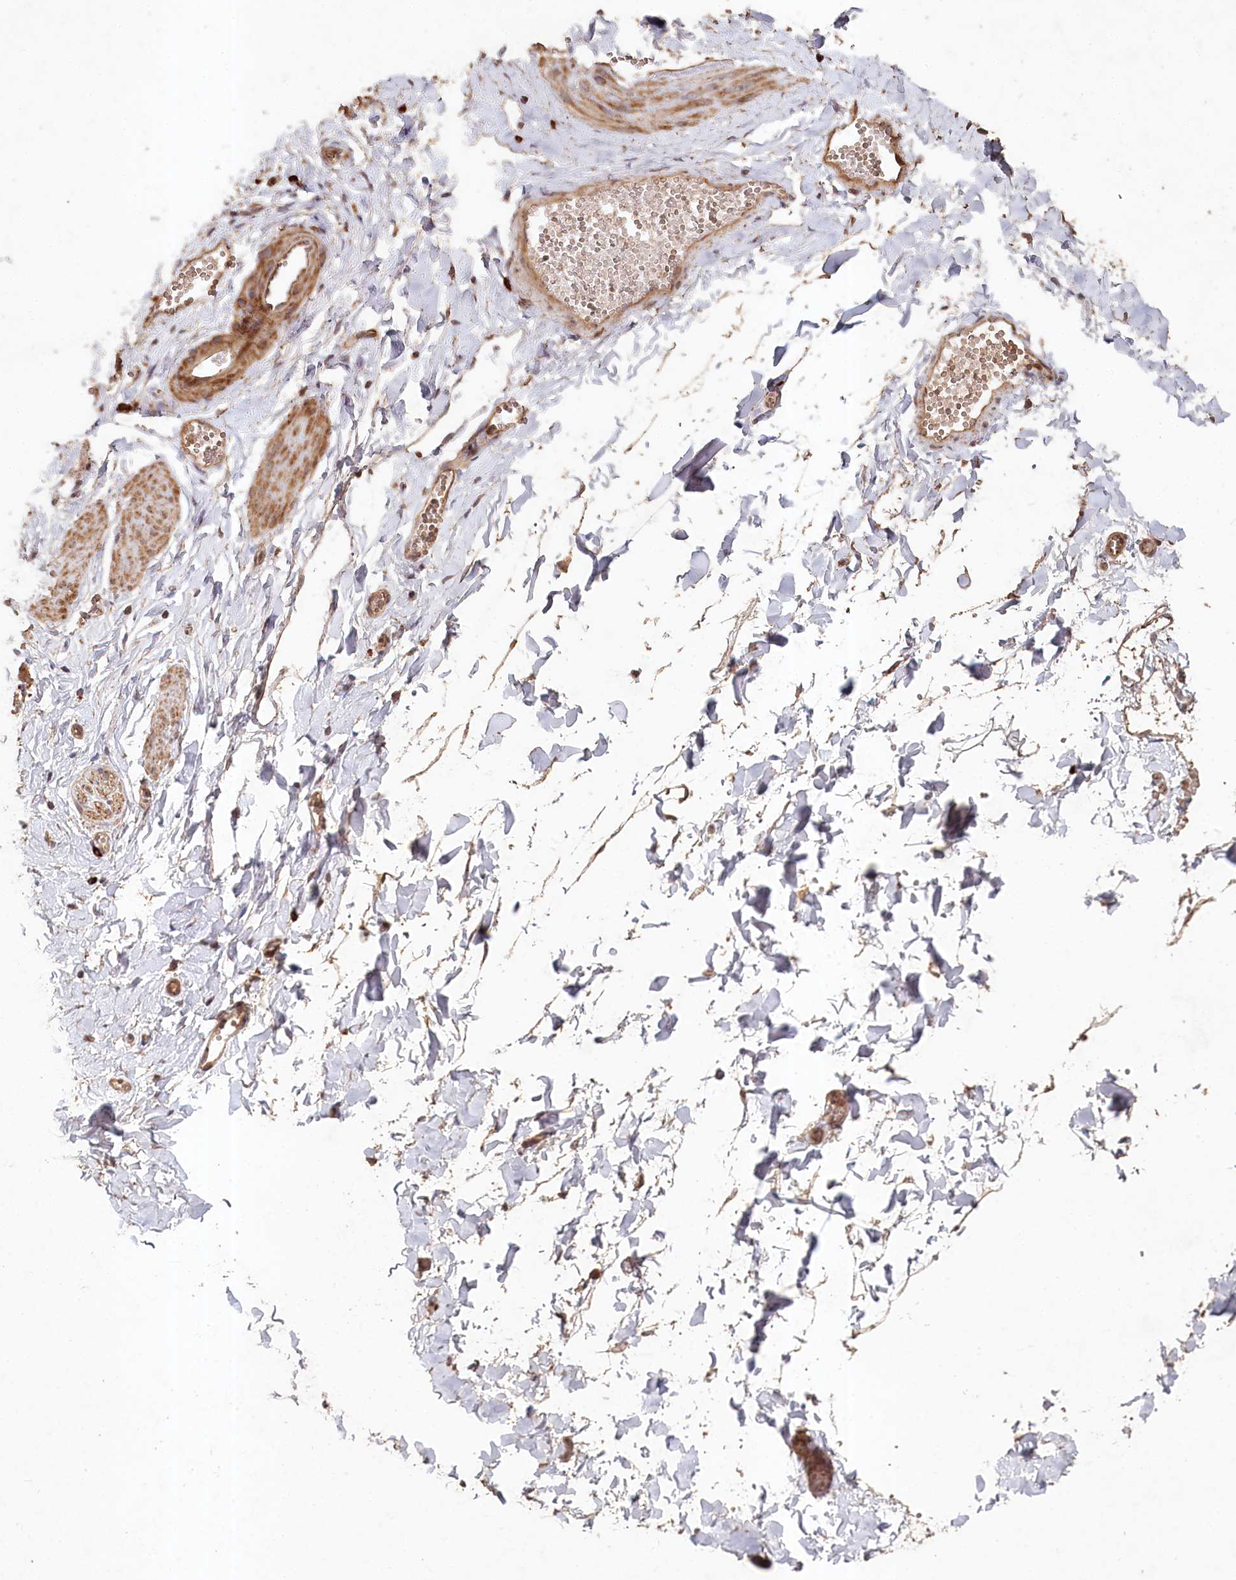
{"staining": {"intensity": "moderate", "quantity": ">75%", "location": "cytoplasmic/membranous"}, "tissue": "adipose tissue", "cell_type": "Adipocytes", "image_type": "normal", "snomed": [{"axis": "morphology", "description": "Normal tissue, NOS"}, {"axis": "topography", "description": "Gallbladder"}, {"axis": "topography", "description": "Peripheral nerve tissue"}], "caption": "IHC histopathology image of unremarkable adipose tissue: adipose tissue stained using IHC shows medium levels of moderate protein expression localized specifically in the cytoplasmic/membranous of adipocytes, appearing as a cytoplasmic/membranous brown color.", "gene": "HAL", "patient": {"sex": "male", "age": 38}}